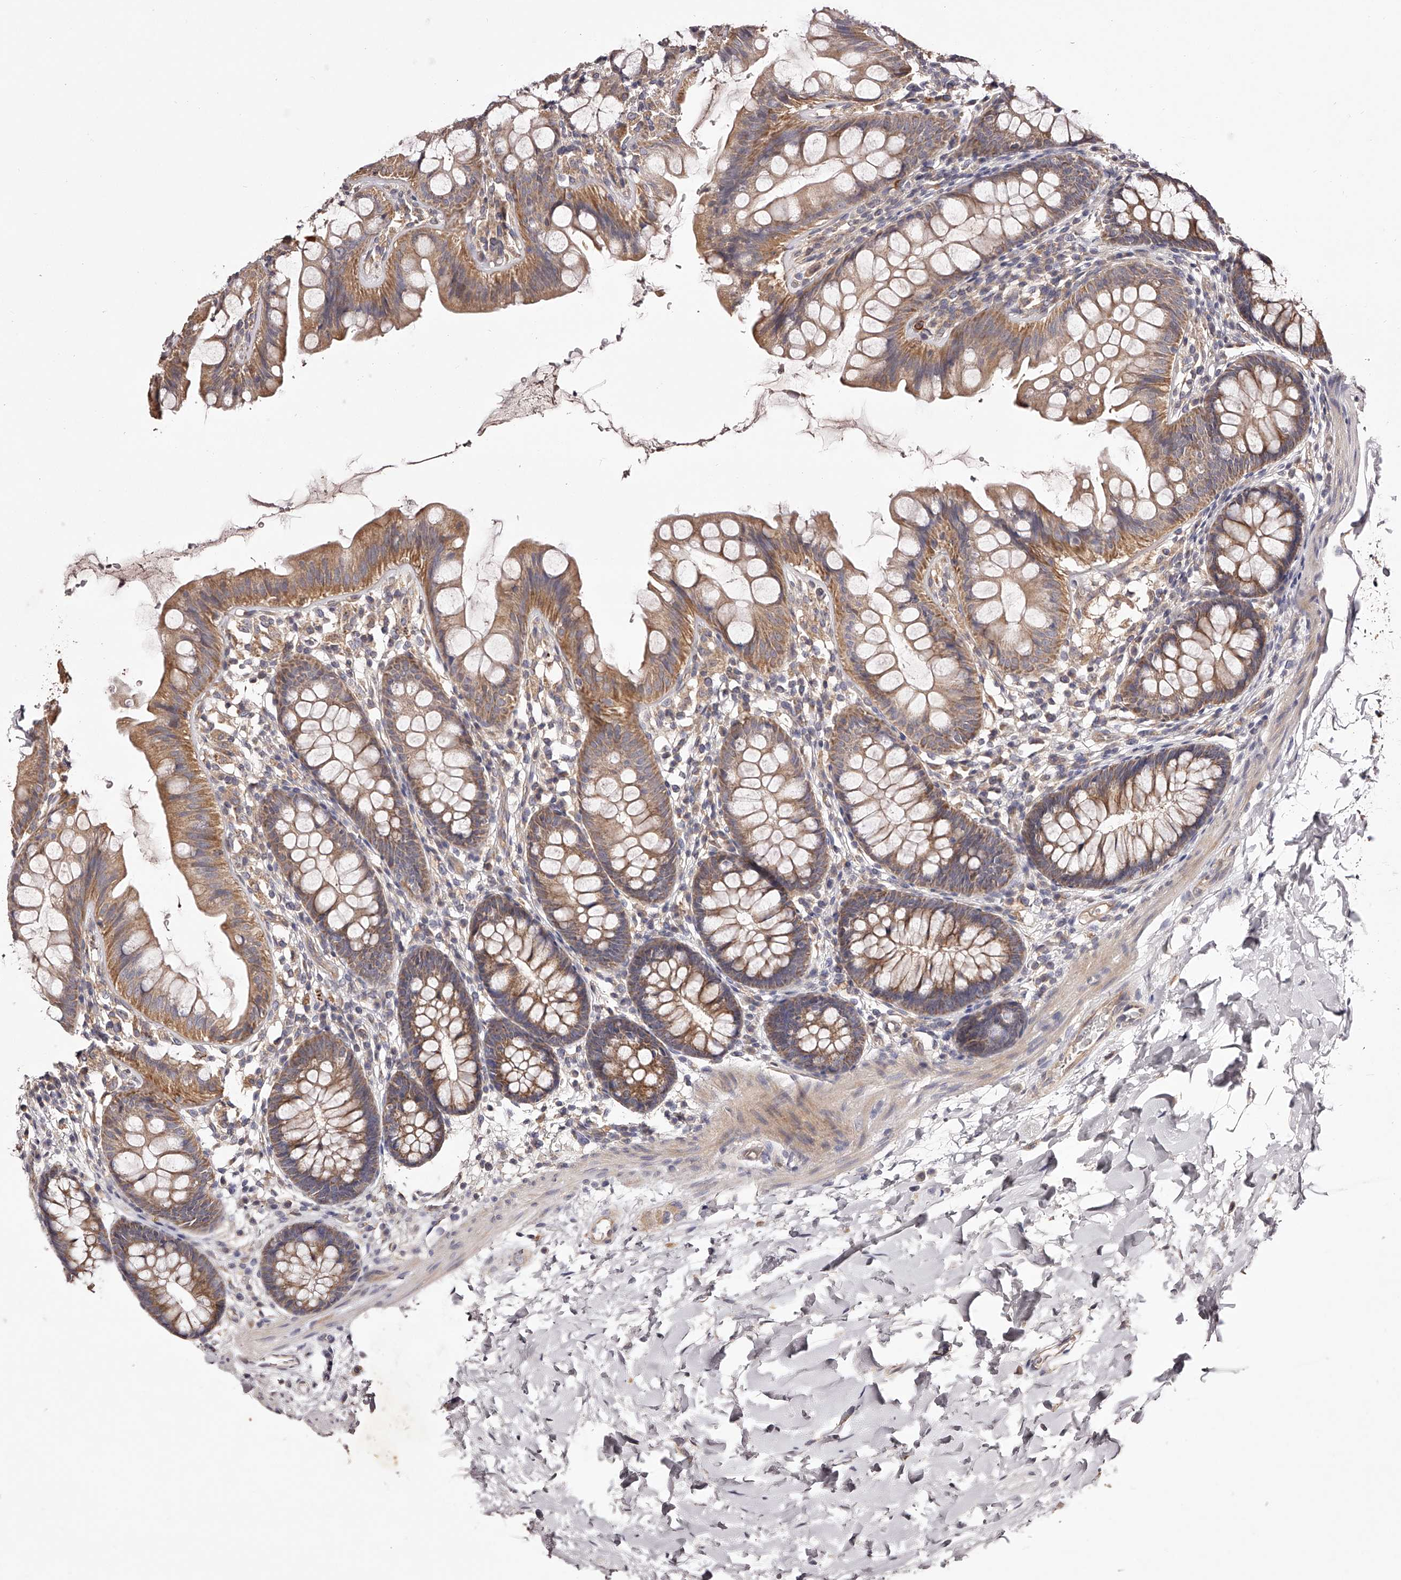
{"staining": {"intensity": "weak", "quantity": "25%-75%", "location": "cytoplasmic/membranous"}, "tissue": "colon", "cell_type": "Endothelial cells", "image_type": "normal", "snomed": [{"axis": "morphology", "description": "Normal tissue, NOS"}, {"axis": "topography", "description": "Colon"}], "caption": "High-magnification brightfield microscopy of benign colon stained with DAB (brown) and counterstained with hematoxylin (blue). endothelial cells exhibit weak cytoplasmic/membranous positivity is identified in about25%-75% of cells.", "gene": "ODF2L", "patient": {"sex": "female", "age": 62}}